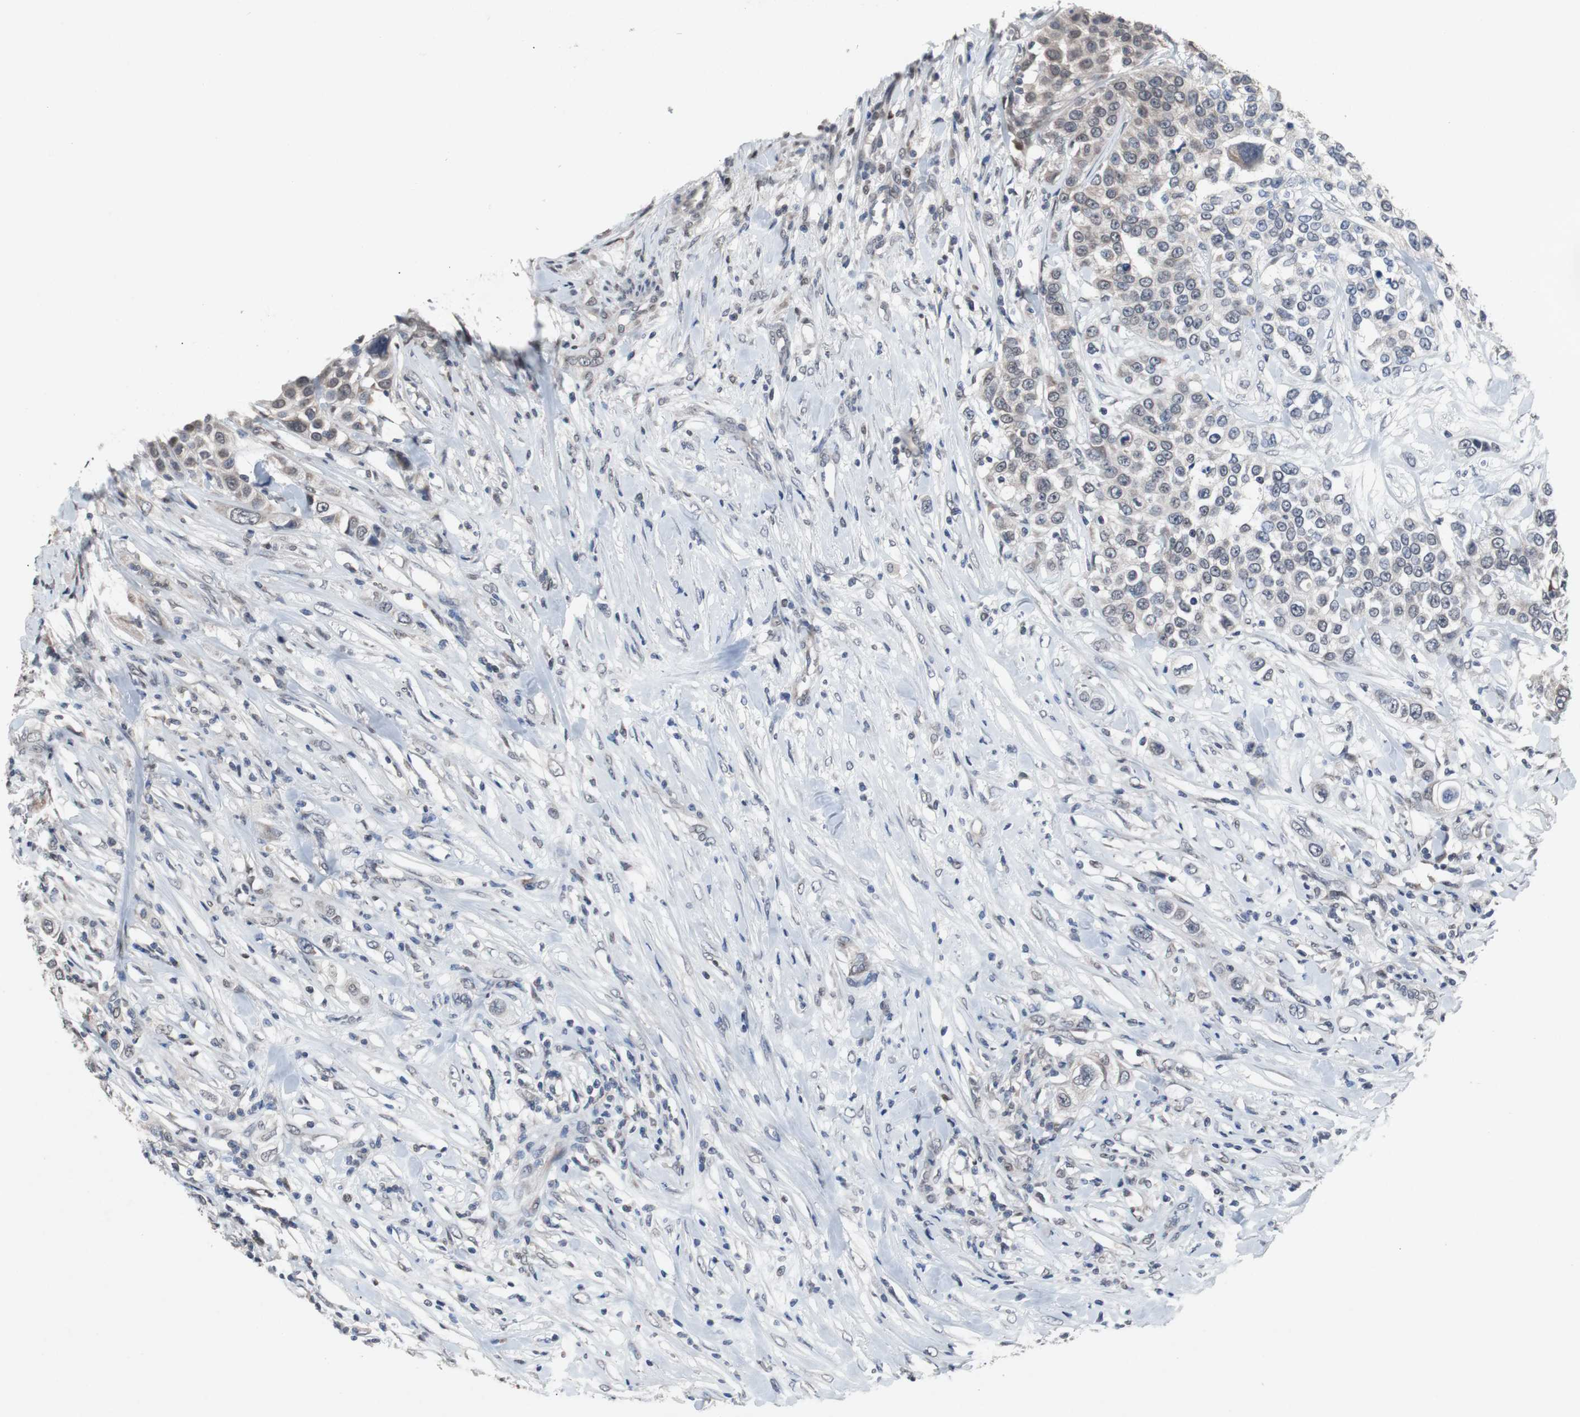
{"staining": {"intensity": "weak", "quantity": "<25%", "location": "cytoplasmic/membranous"}, "tissue": "urothelial cancer", "cell_type": "Tumor cells", "image_type": "cancer", "snomed": [{"axis": "morphology", "description": "Urothelial carcinoma, High grade"}, {"axis": "topography", "description": "Urinary bladder"}], "caption": "This is a photomicrograph of IHC staining of urothelial cancer, which shows no staining in tumor cells.", "gene": "RBM47", "patient": {"sex": "female", "age": 80}}